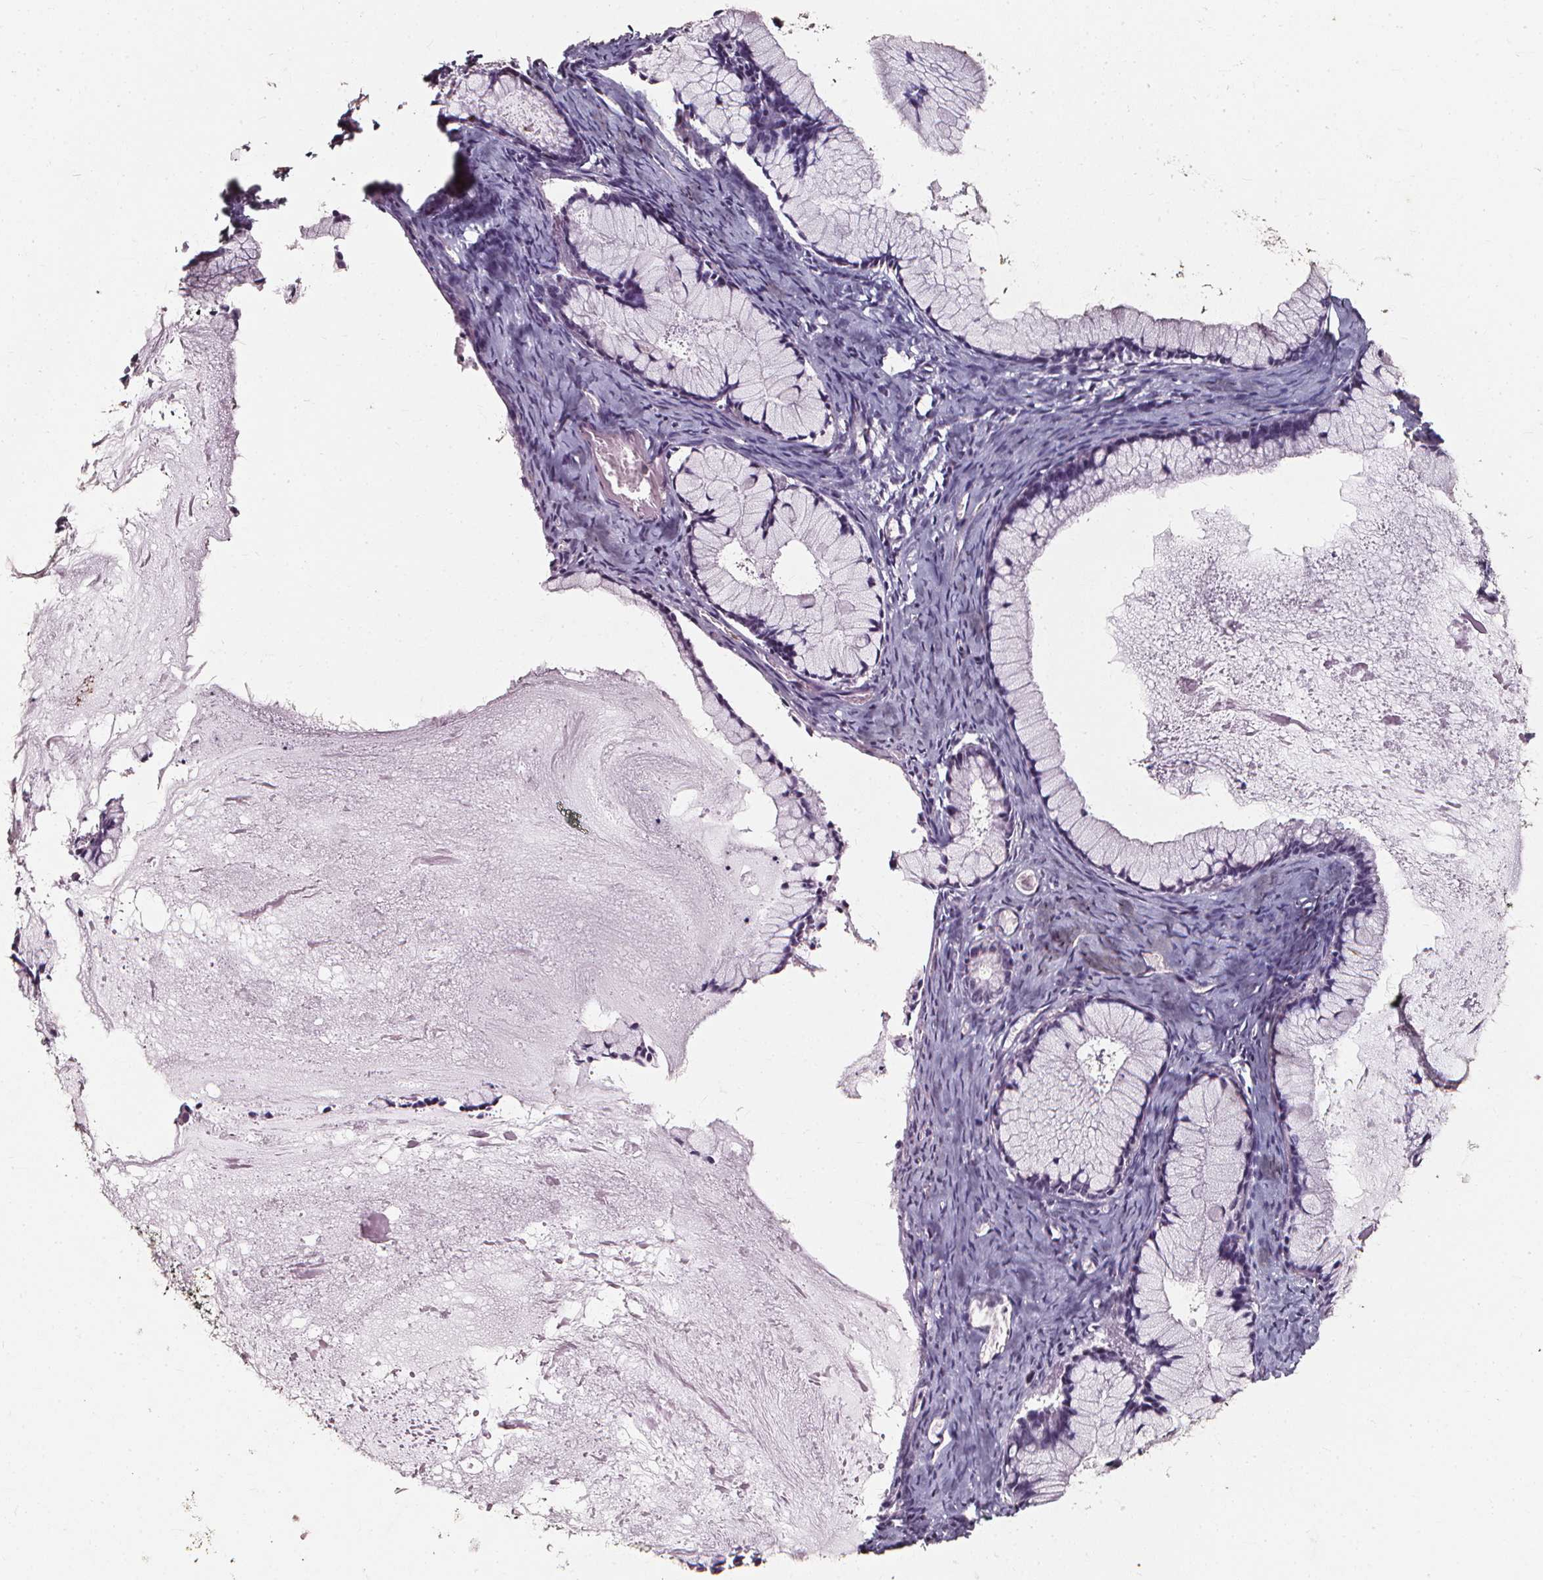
{"staining": {"intensity": "negative", "quantity": "none", "location": "none"}, "tissue": "ovarian cancer", "cell_type": "Tumor cells", "image_type": "cancer", "snomed": [{"axis": "morphology", "description": "Cystadenocarcinoma, mucinous, NOS"}, {"axis": "topography", "description": "Ovary"}], "caption": "This is a histopathology image of immunohistochemistry staining of ovarian cancer (mucinous cystadenocarcinoma), which shows no expression in tumor cells. (DAB (3,3'-diaminobenzidine) immunohistochemistry with hematoxylin counter stain).", "gene": "DEFA5", "patient": {"sex": "female", "age": 41}}